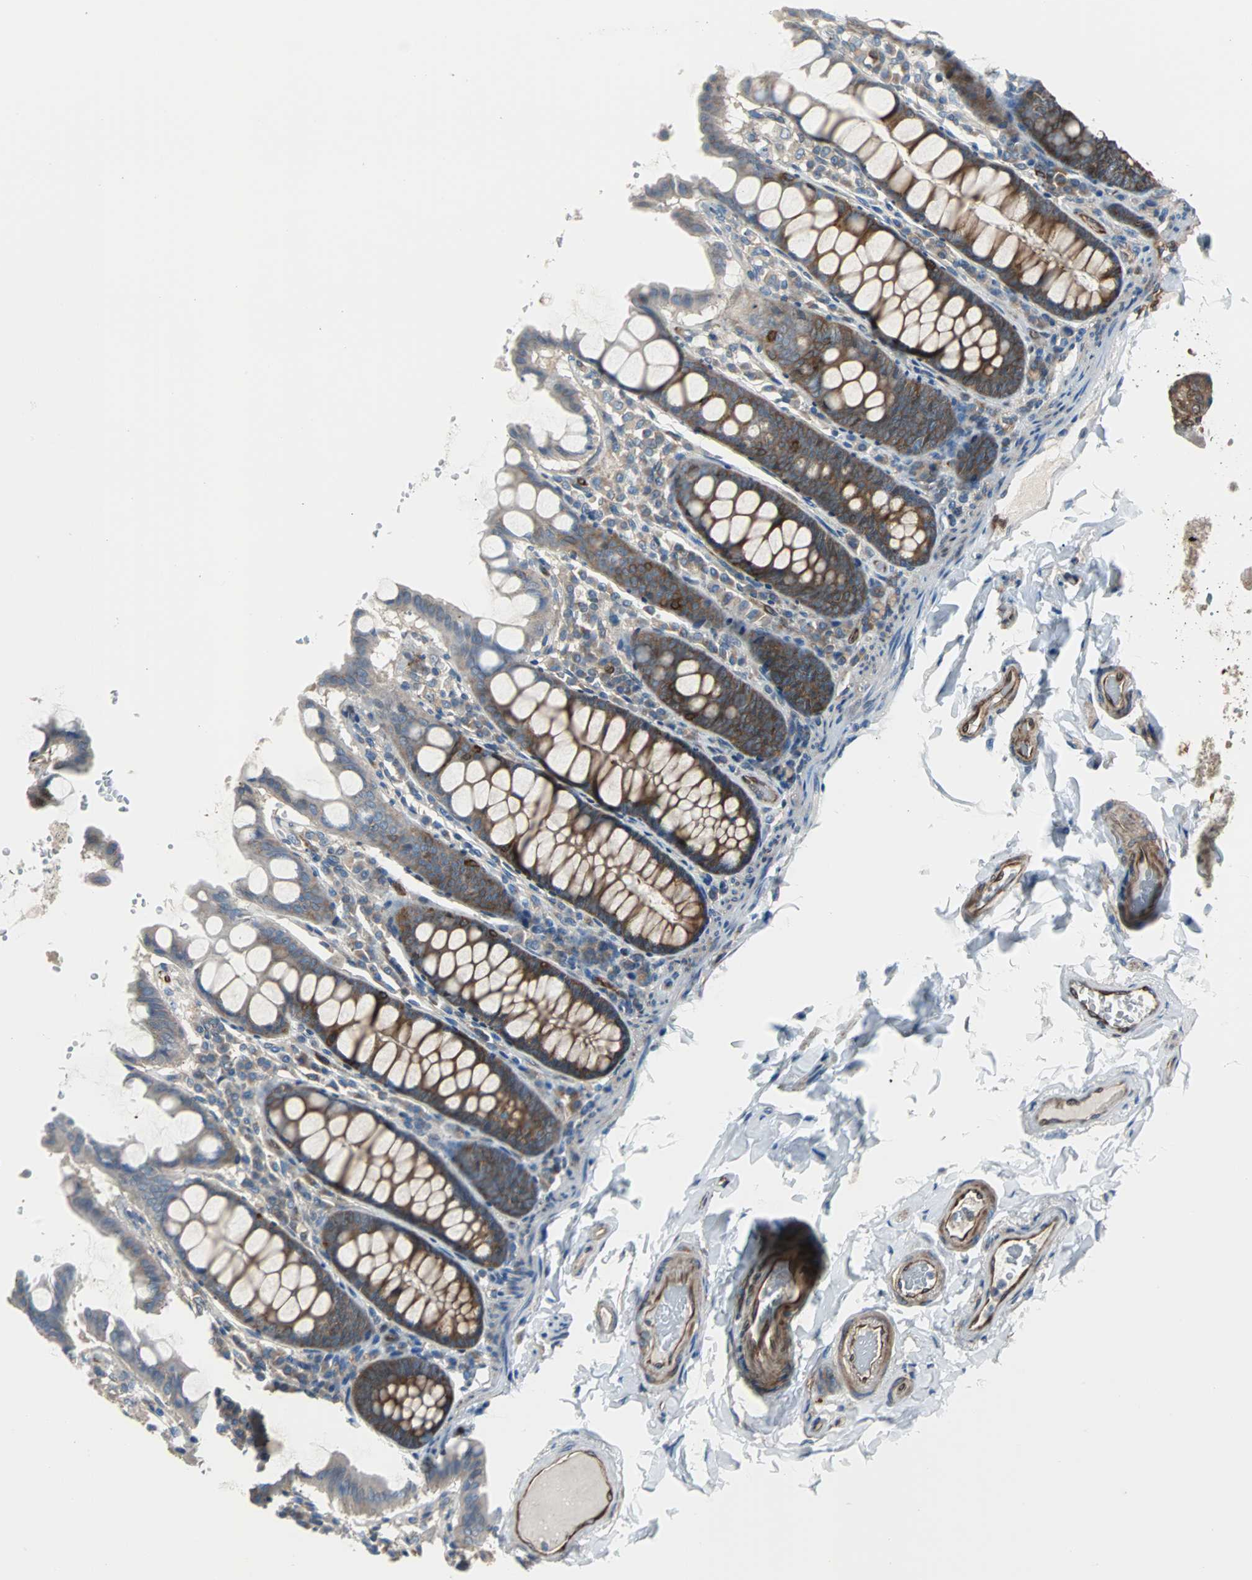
{"staining": {"intensity": "moderate", "quantity": ">75%", "location": "cytoplasmic/membranous"}, "tissue": "colon", "cell_type": "Endothelial cells", "image_type": "normal", "snomed": [{"axis": "morphology", "description": "Normal tissue, NOS"}, {"axis": "topography", "description": "Colon"}], "caption": "Colon stained with DAB (3,3'-diaminobenzidine) IHC displays medium levels of moderate cytoplasmic/membranous positivity in about >75% of endothelial cells.", "gene": "RELA", "patient": {"sex": "female", "age": 61}}